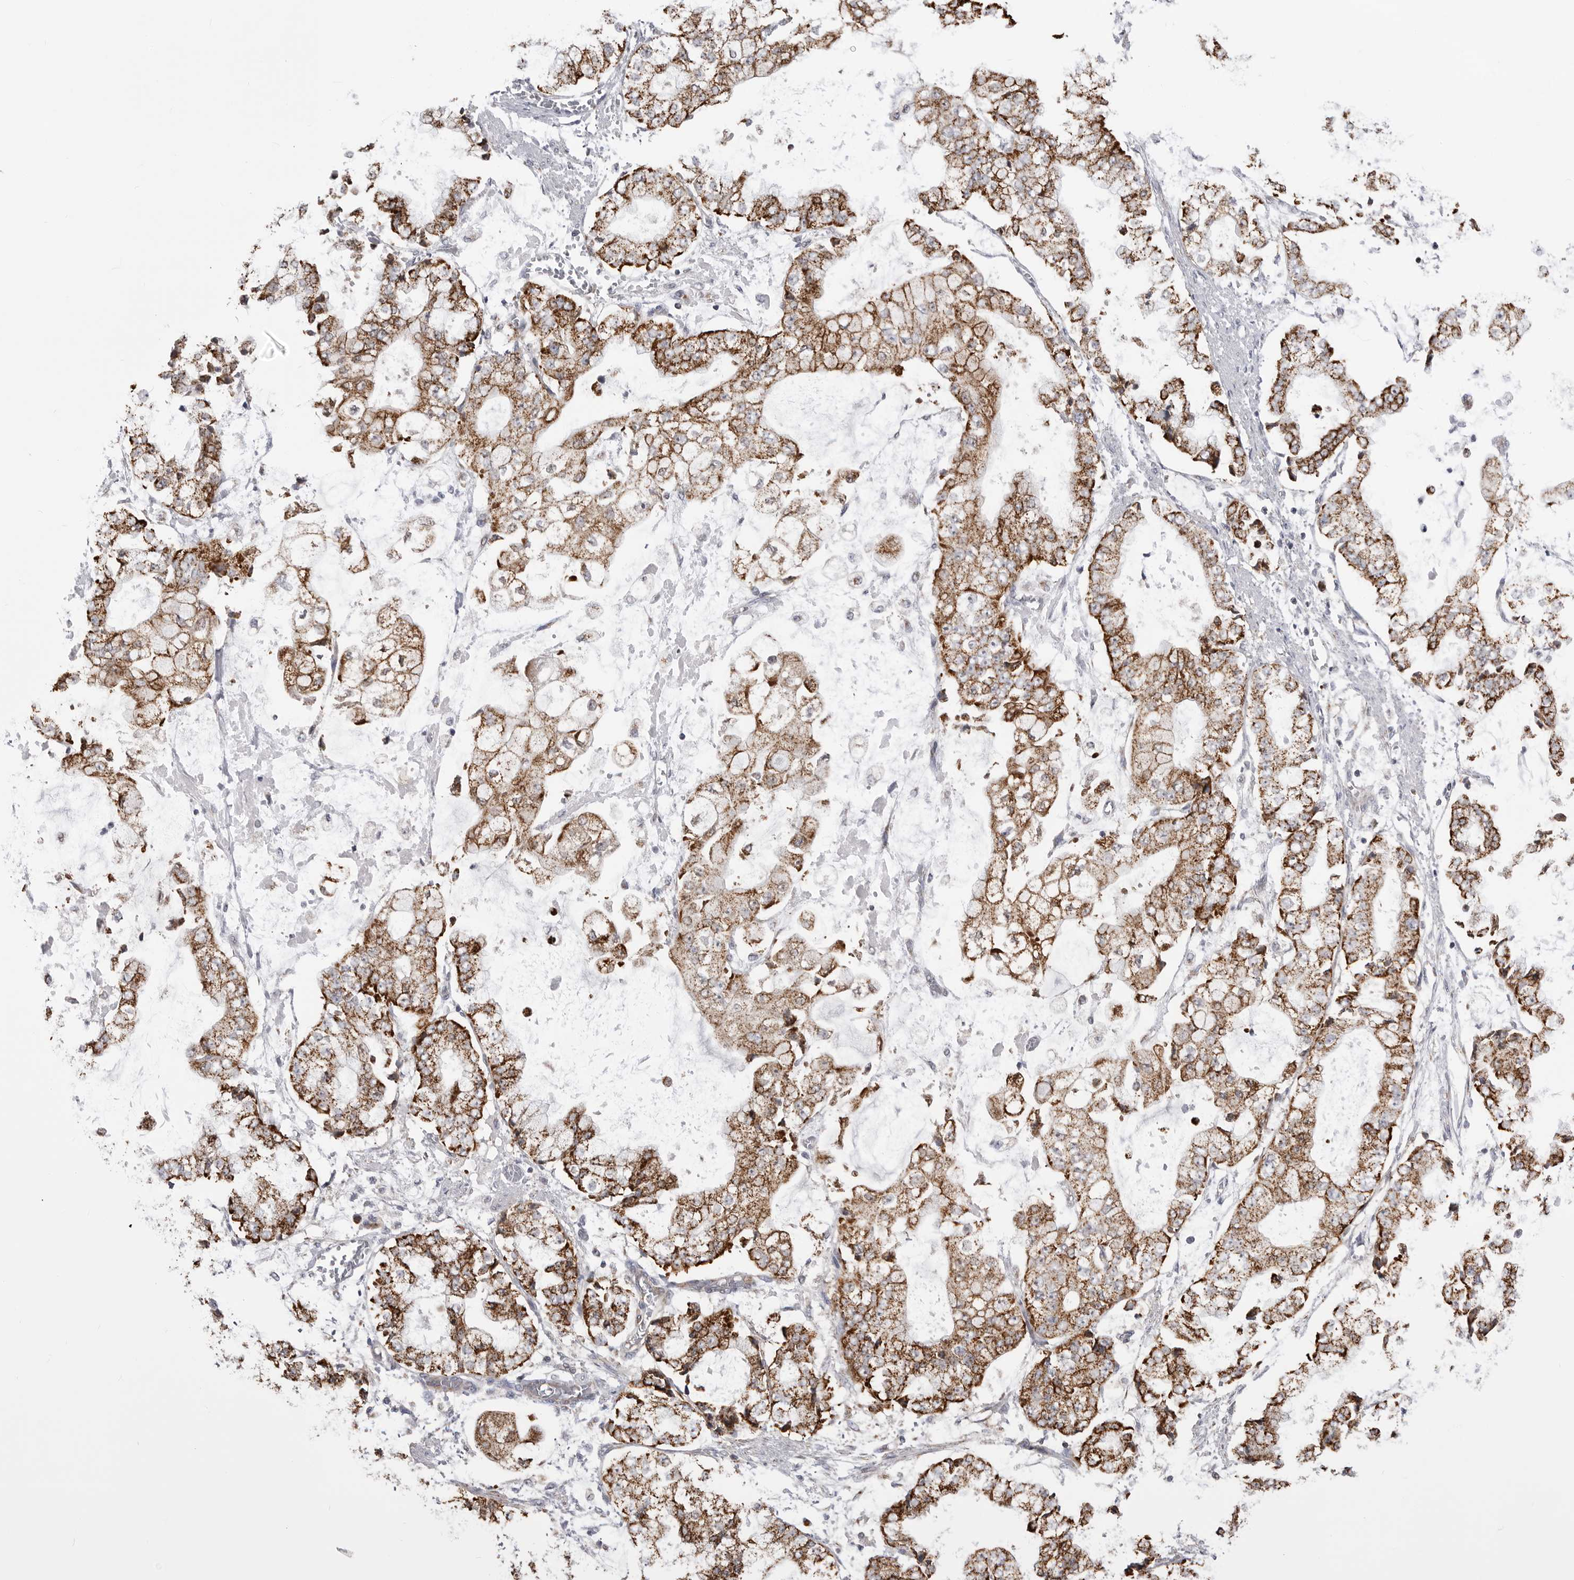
{"staining": {"intensity": "strong", "quantity": ">75%", "location": "cytoplasmic/membranous"}, "tissue": "stomach cancer", "cell_type": "Tumor cells", "image_type": "cancer", "snomed": [{"axis": "morphology", "description": "Adenocarcinoma, NOS"}, {"axis": "topography", "description": "Stomach"}], "caption": "This photomicrograph reveals IHC staining of adenocarcinoma (stomach), with high strong cytoplasmic/membranous staining in approximately >75% of tumor cells.", "gene": "FH", "patient": {"sex": "male", "age": 76}}